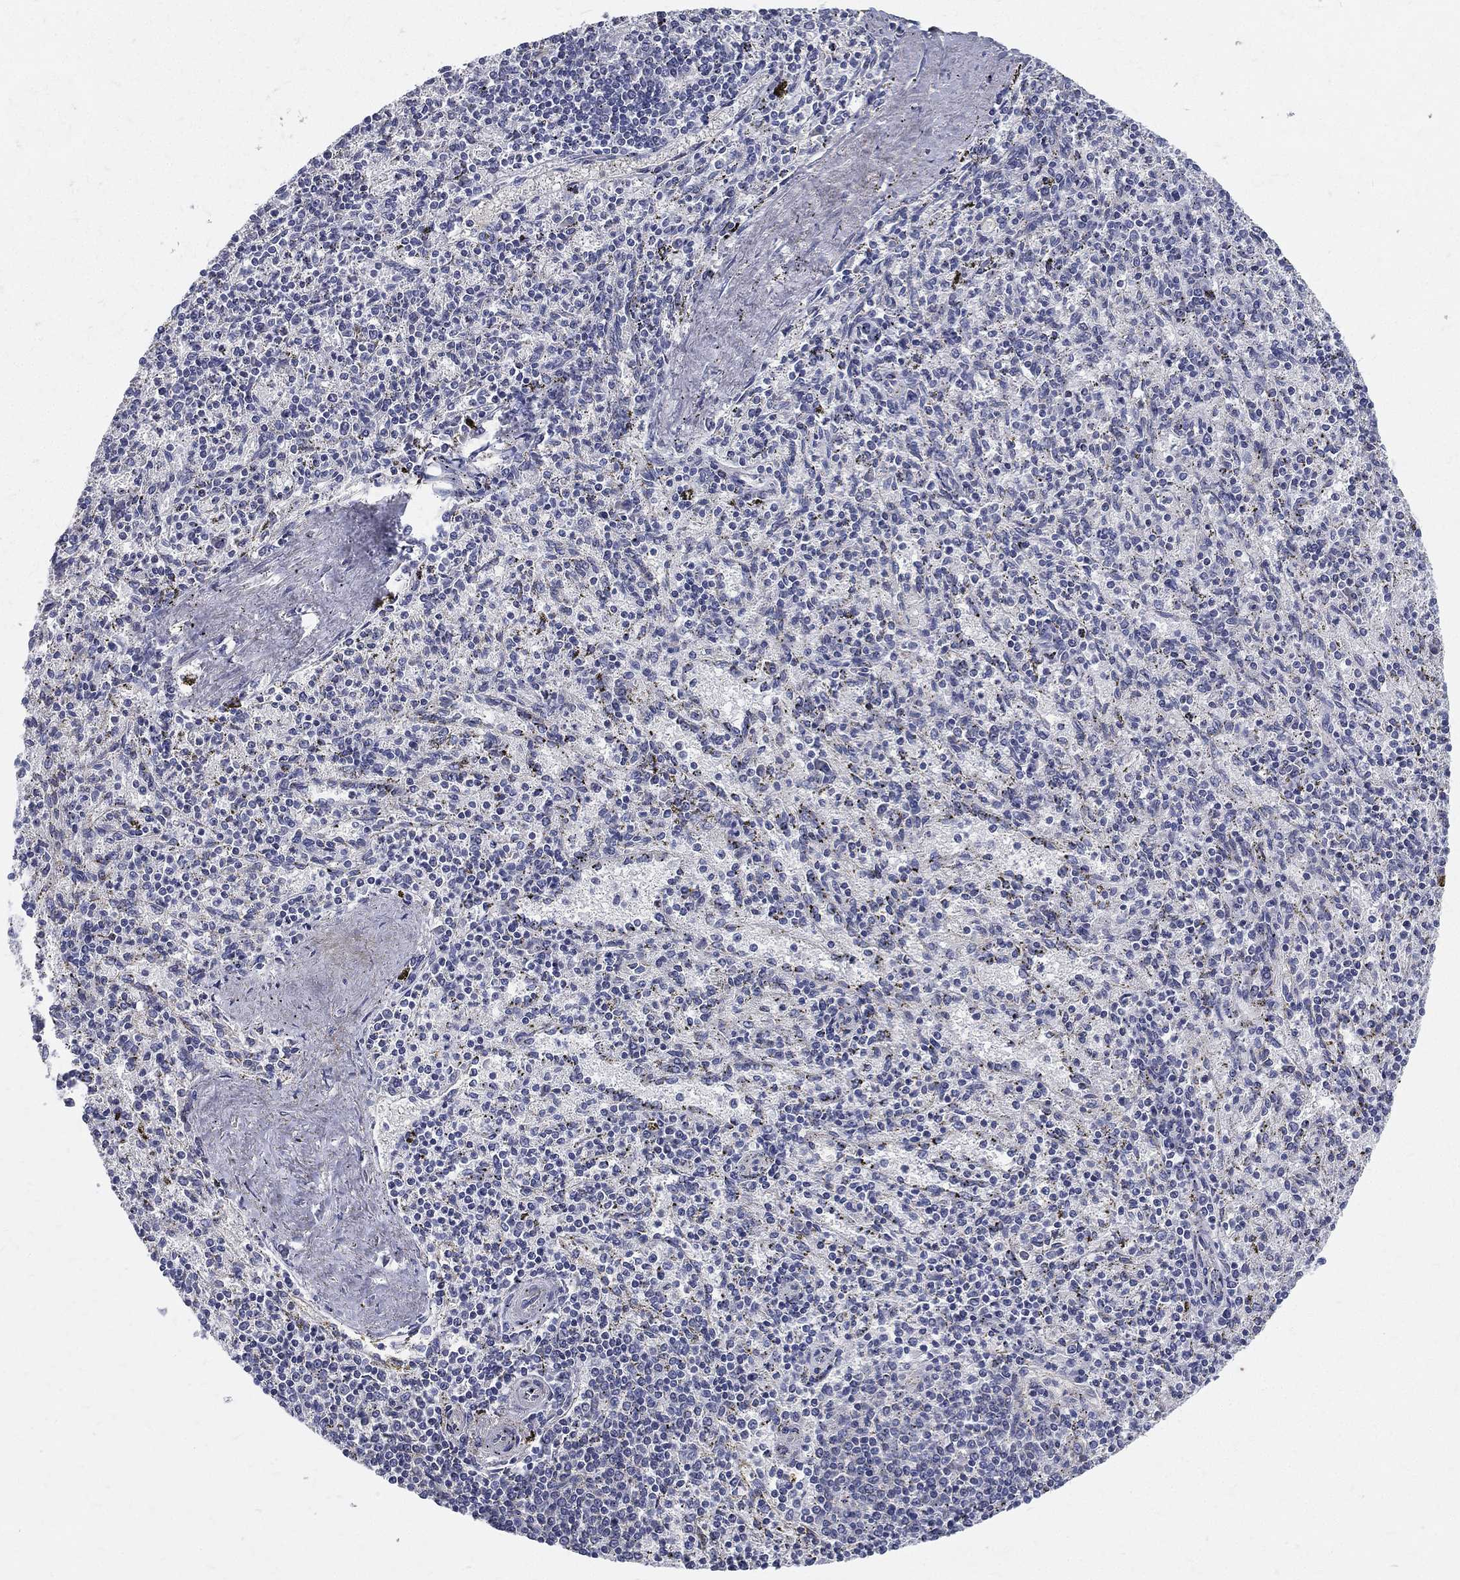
{"staining": {"intensity": "negative", "quantity": "none", "location": "none"}, "tissue": "spleen", "cell_type": "Cells in red pulp", "image_type": "normal", "snomed": [{"axis": "morphology", "description": "Normal tissue, NOS"}, {"axis": "topography", "description": "Spleen"}], "caption": "Cells in red pulp show no significant protein staining in benign spleen. (DAB (3,3'-diaminobenzidine) IHC with hematoxylin counter stain).", "gene": "PWWP3A", "patient": {"sex": "female", "age": 37}}